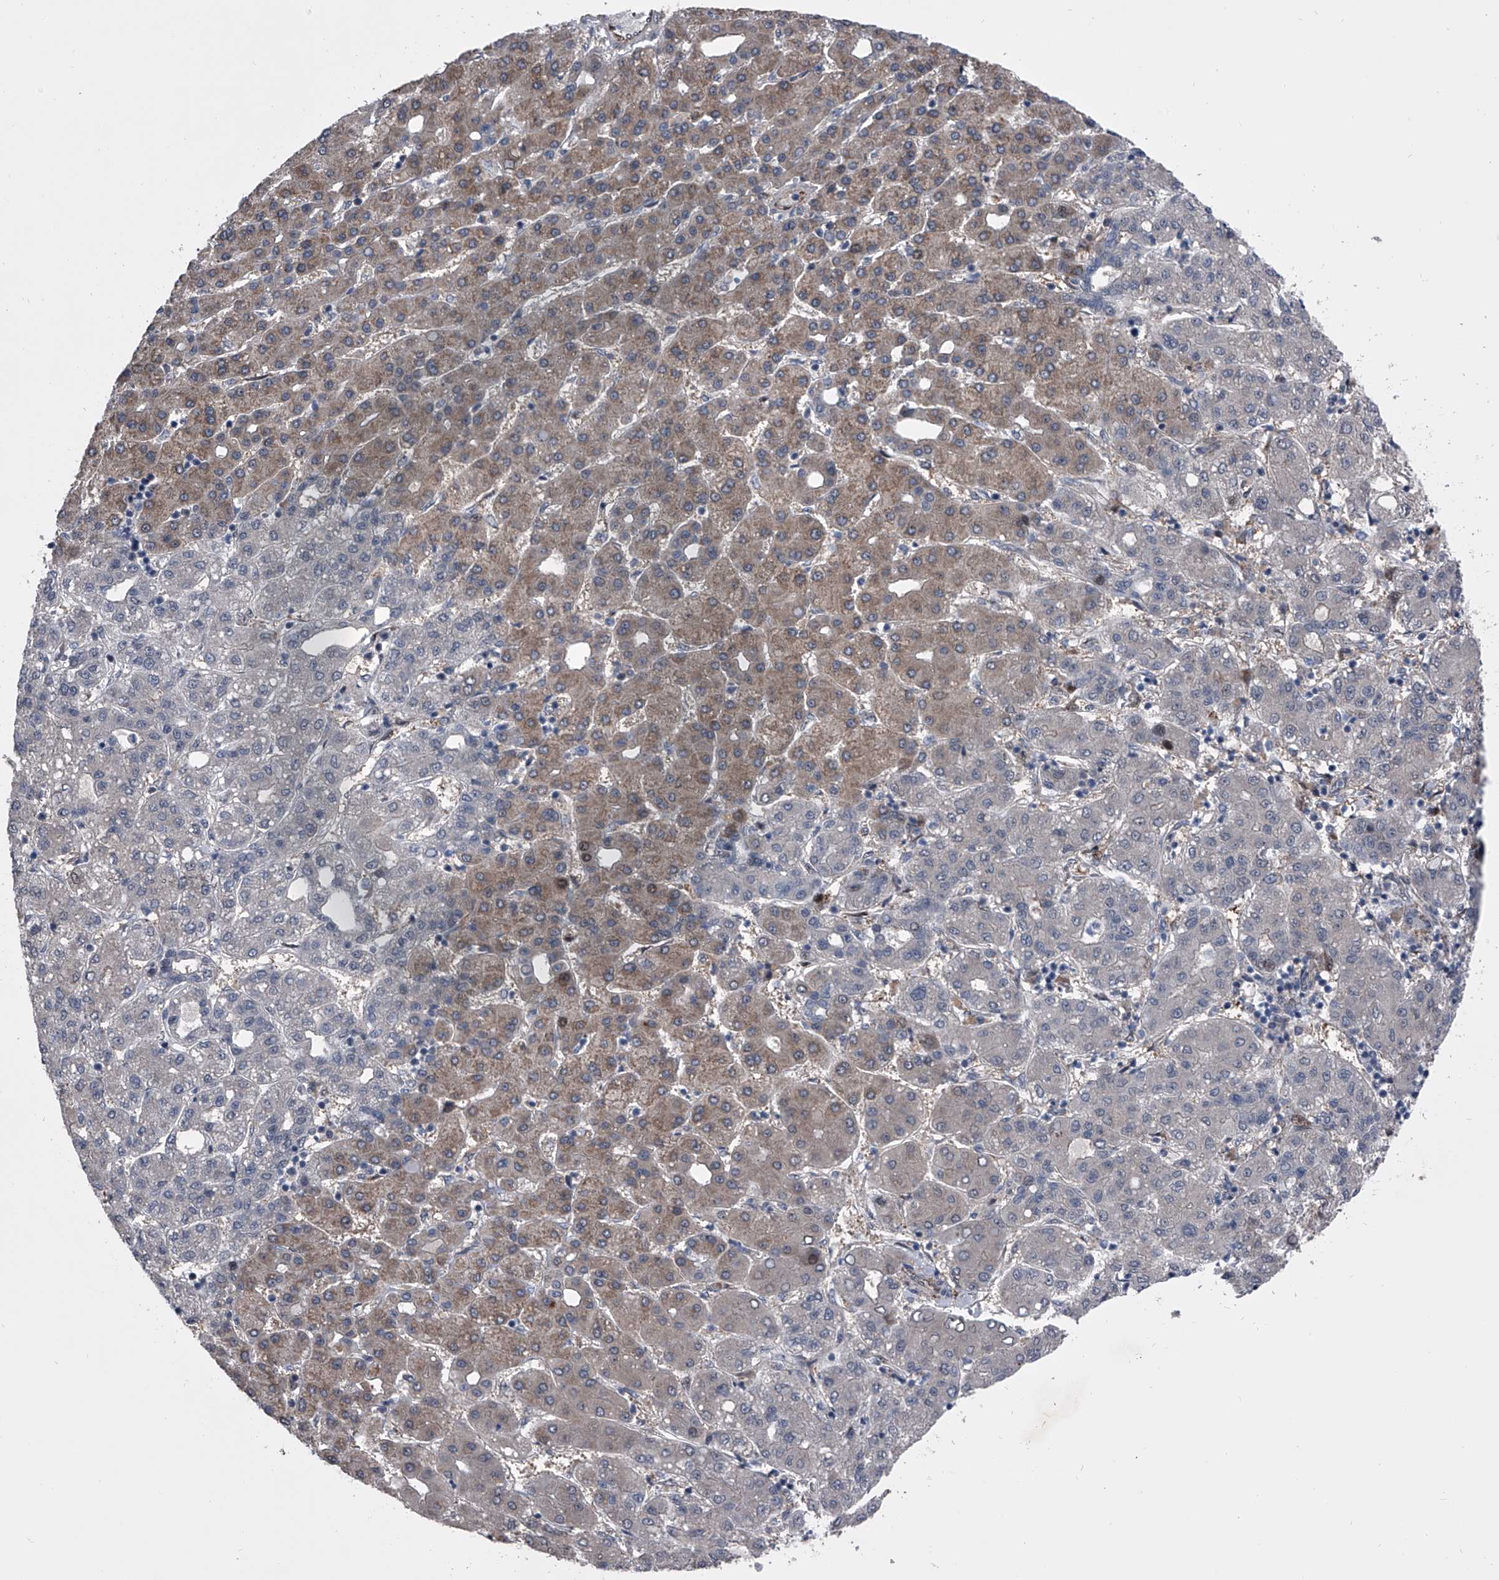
{"staining": {"intensity": "weak", "quantity": "25%-75%", "location": "cytoplasmic/membranous"}, "tissue": "liver cancer", "cell_type": "Tumor cells", "image_type": "cancer", "snomed": [{"axis": "morphology", "description": "Carcinoma, Hepatocellular, NOS"}, {"axis": "topography", "description": "Liver"}], "caption": "This photomicrograph demonstrates hepatocellular carcinoma (liver) stained with IHC to label a protein in brown. The cytoplasmic/membranous of tumor cells show weak positivity for the protein. Nuclei are counter-stained blue.", "gene": "ELK4", "patient": {"sex": "male", "age": 65}}